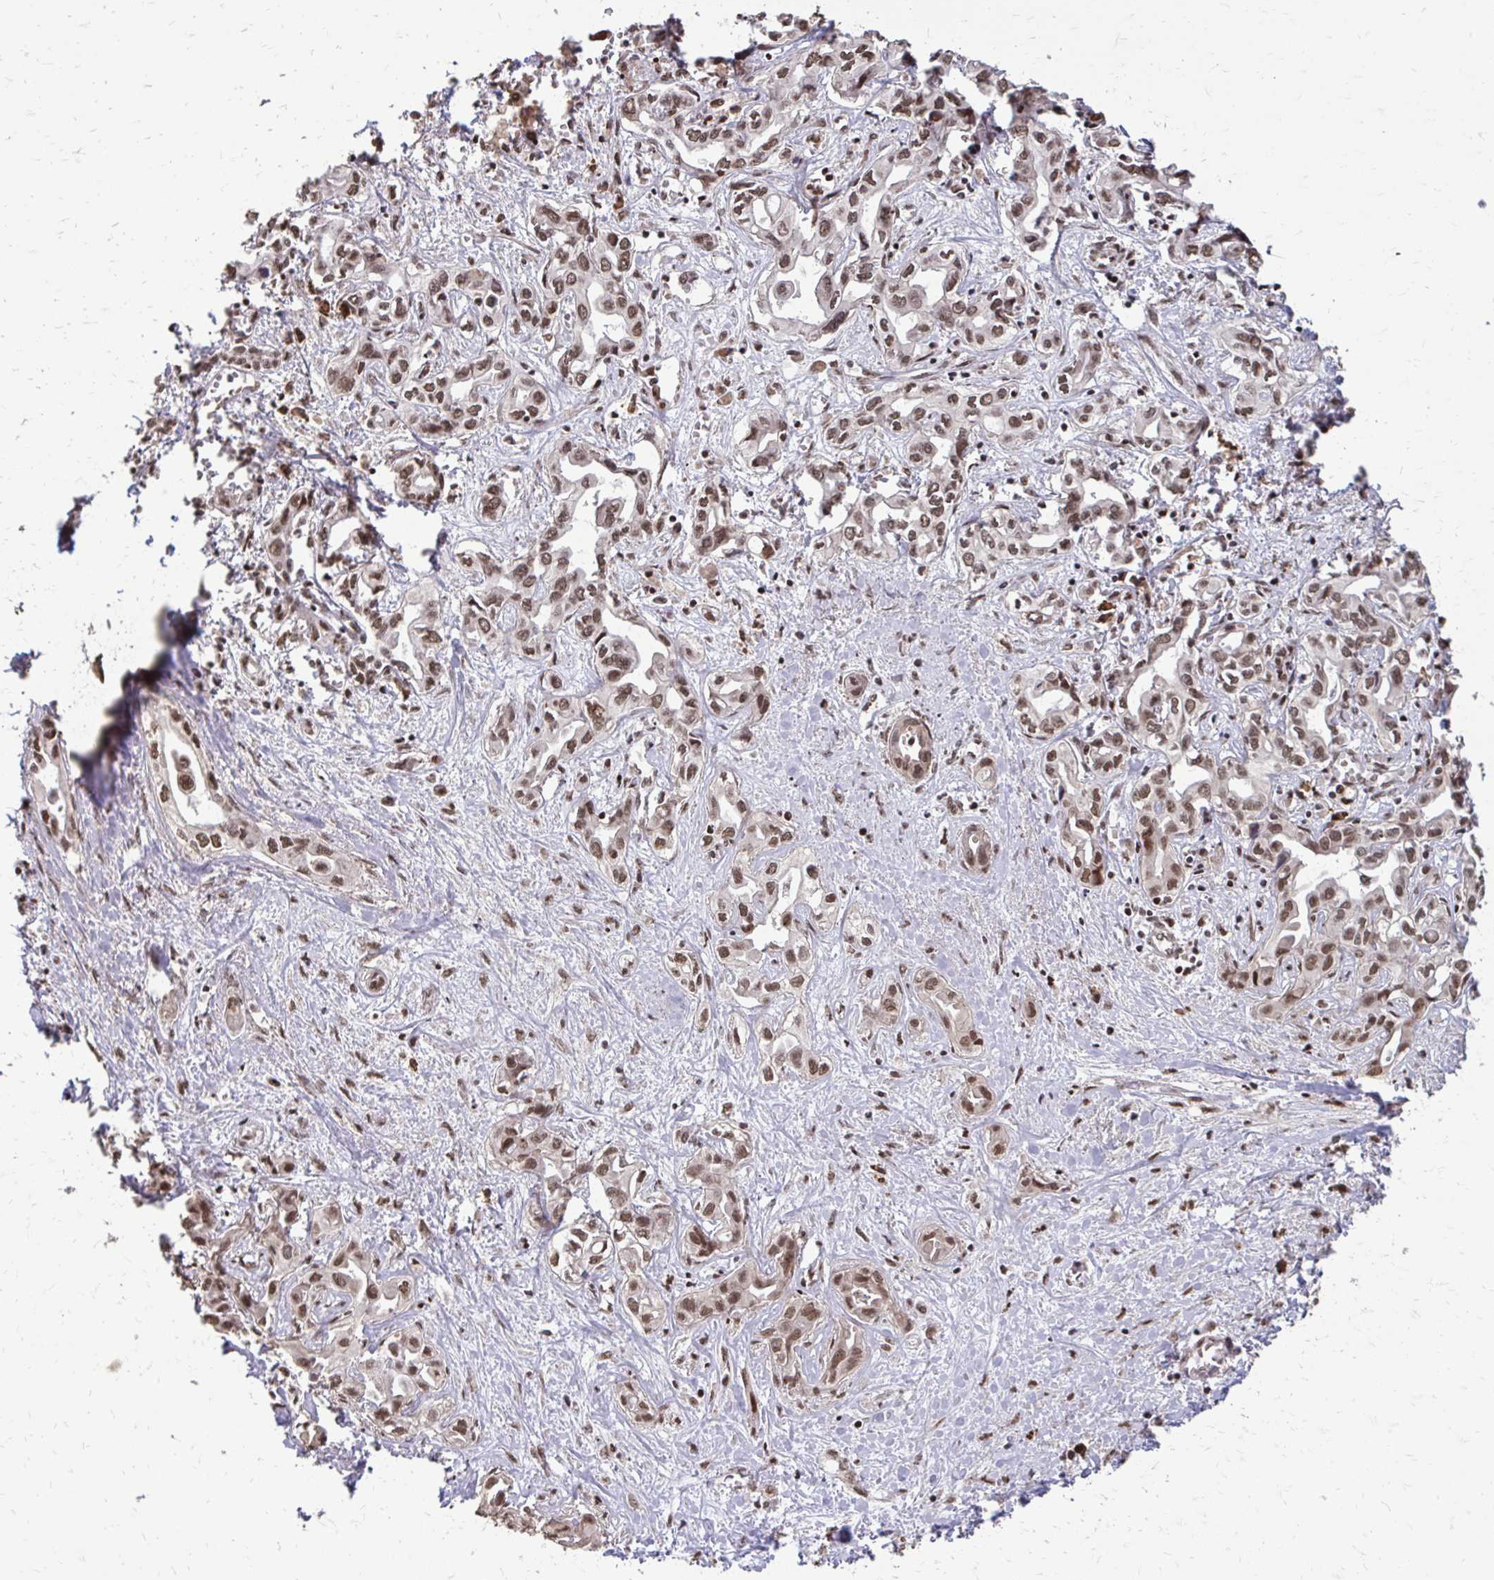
{"staining": {"intensity": "moderate", "quantity": ">75%", "location": "nuclear"}, "tissue": "liver cancer", "cell_type": "Tumor cells", "image_type": "cancer", "snomed": [{"axis": "morphology", "description": "Cholangiocarcinoma"}, {"axis": "topography", "description": "Liver"}], "caption": "The micrograph reveals a brown stain indicating the presence of a protein in the nuclear of tumor cells in liver cholangiocarcinoma.", "gene": "SS18", "patient": {"sex": "female", "age": 64}}